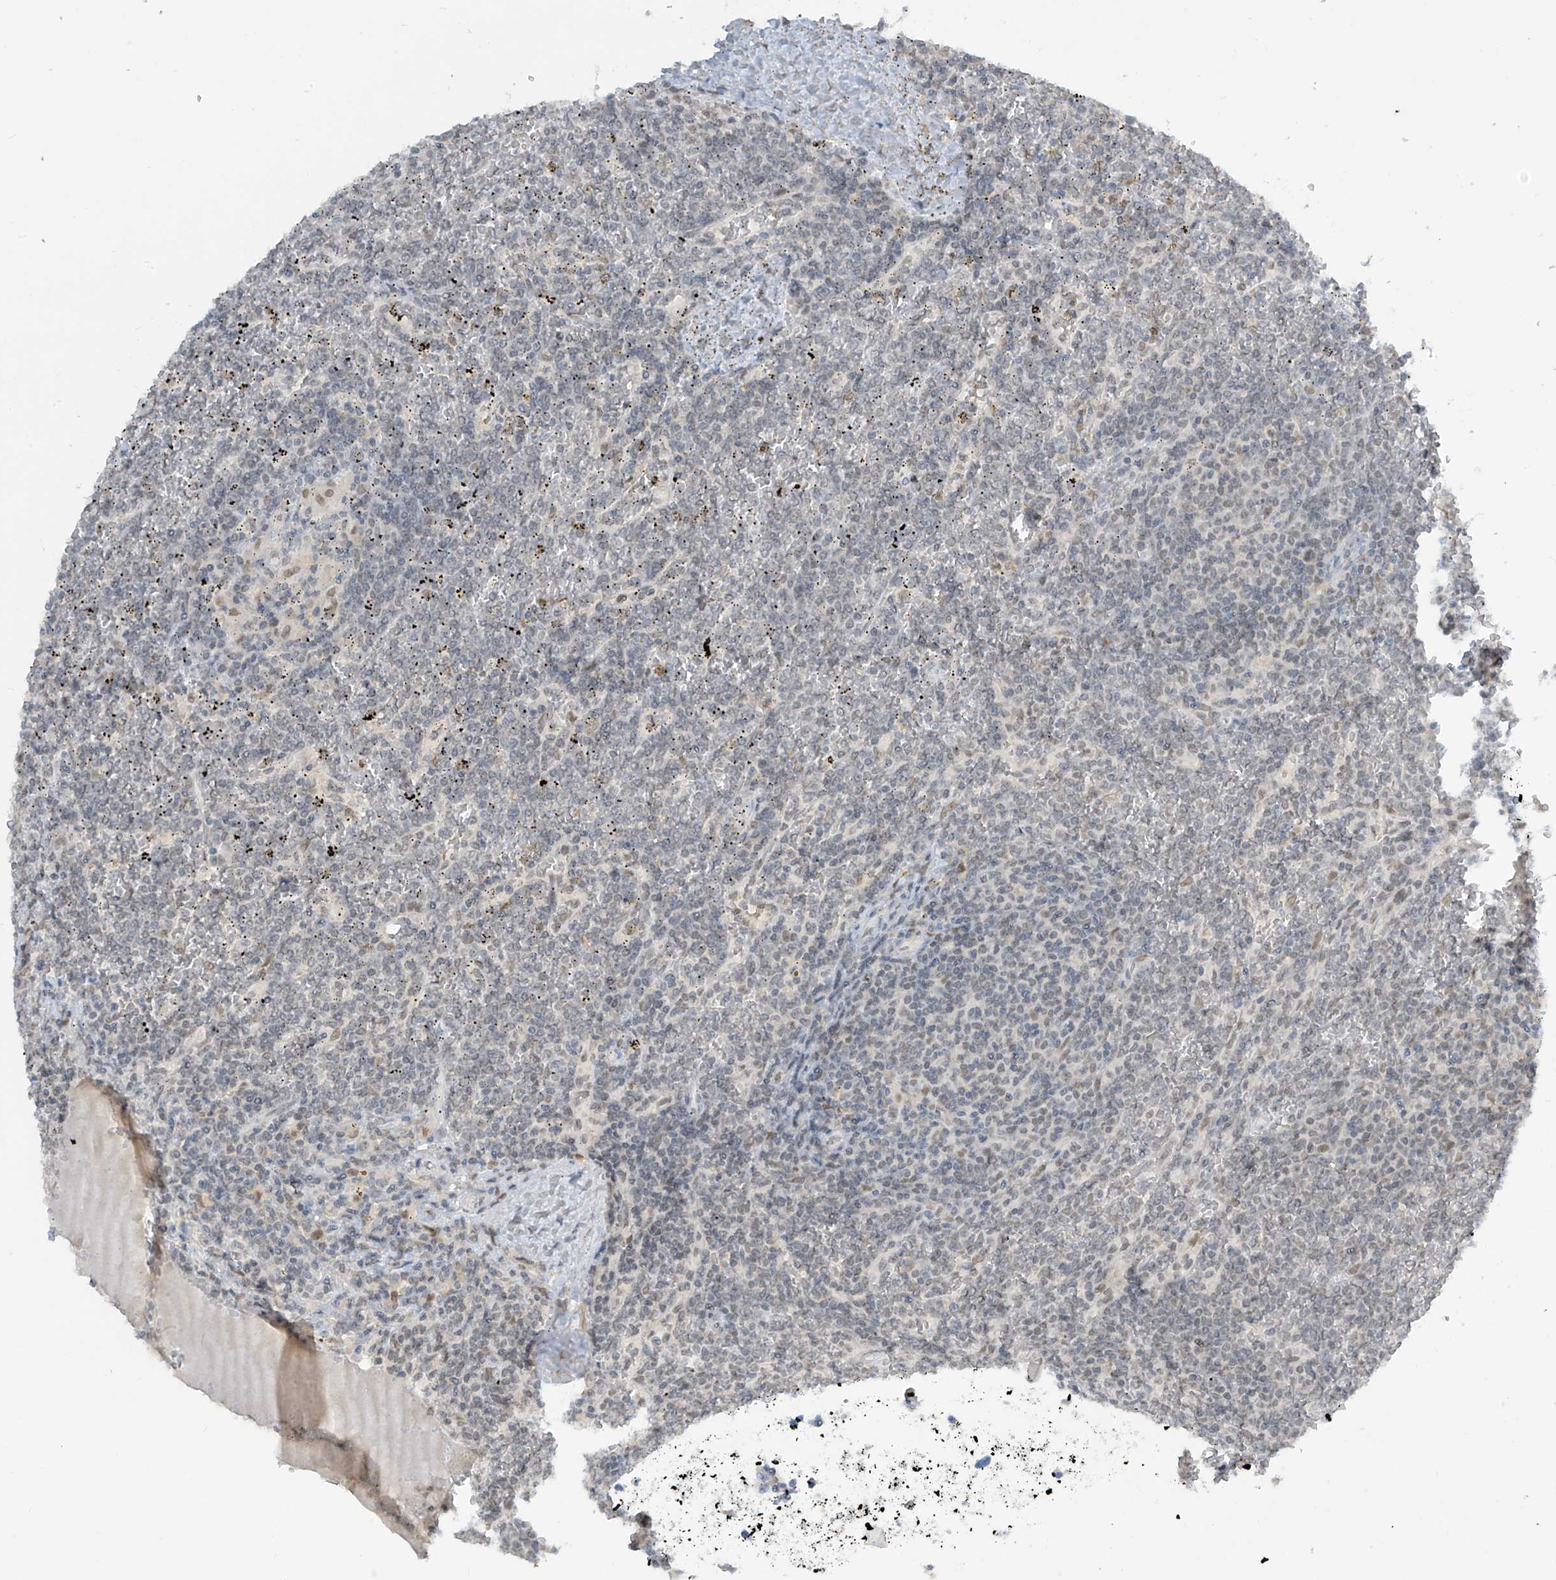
{"staining": {"intensity": "negative", "quantity": "none", "location": "none"}, "tissue": "lymphoma", "cell_type": "Tumor cells", "image_type": "cancer", "snomed": [{"axis": "morphology", "description": "Malignant lymphoma, non-Hodgkin's type, Low grade"}, {"axis": "topography", "description": "Spleen"}], "caption": "Protein analysis of lymphoma exhibits no significant expression in tumor cells. Nuclei are stained in blue.", "gene": "METAP1D", "patient": {"sex": "female", "age": 19}}